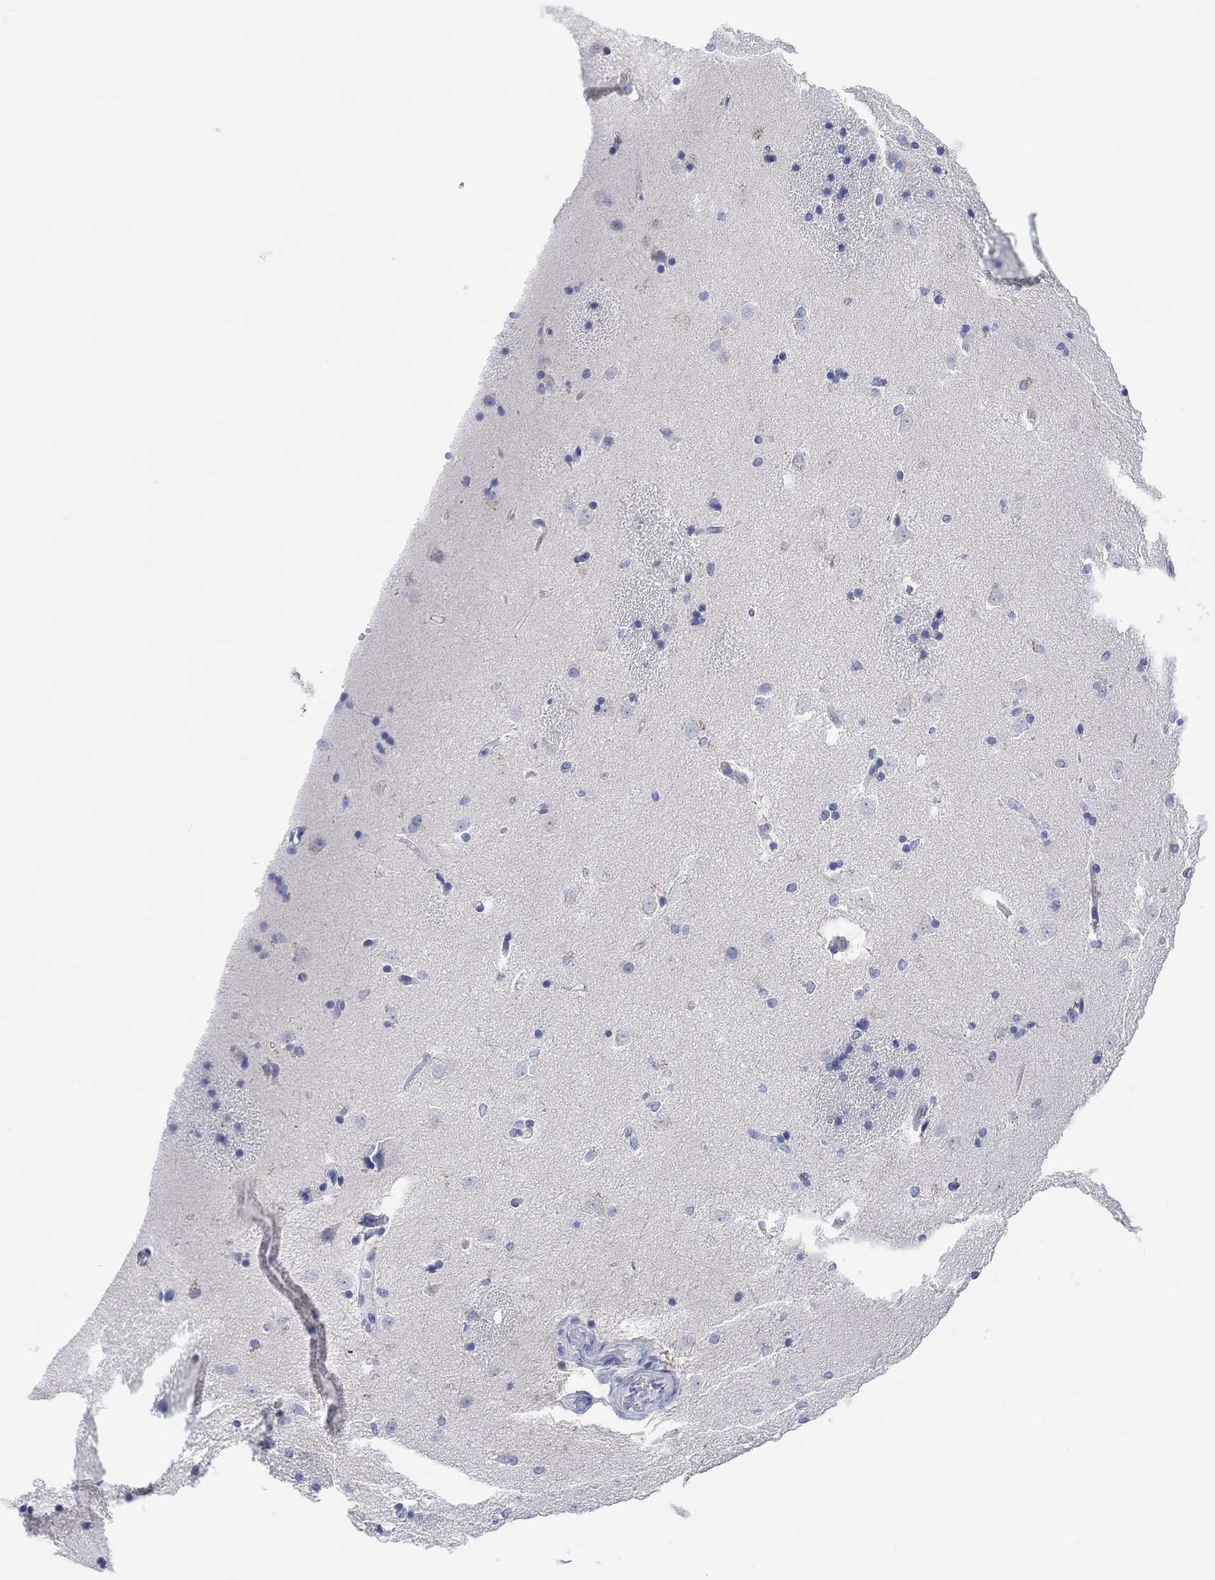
{"staining": {"intensity": "negative", "quantity": "none", "location": "none"}, "tissue": "caudate", "cell_type": "Glial cells", "image_type": "normal", "snomed": [{"axis": "morphology", "description": "Normal tissue, NOS"}, {"axis": "topography", "description": "Lateral ventricle wall"}], "caption": "This histopathology image is of normal caudate stained with immunohistochemistry to label a protein in brown with the nuclei are counter-stained blue. There is no positivity in glial cells.", "gene": "XIRP2", "patient": {"sex": "male", "age": 51}}